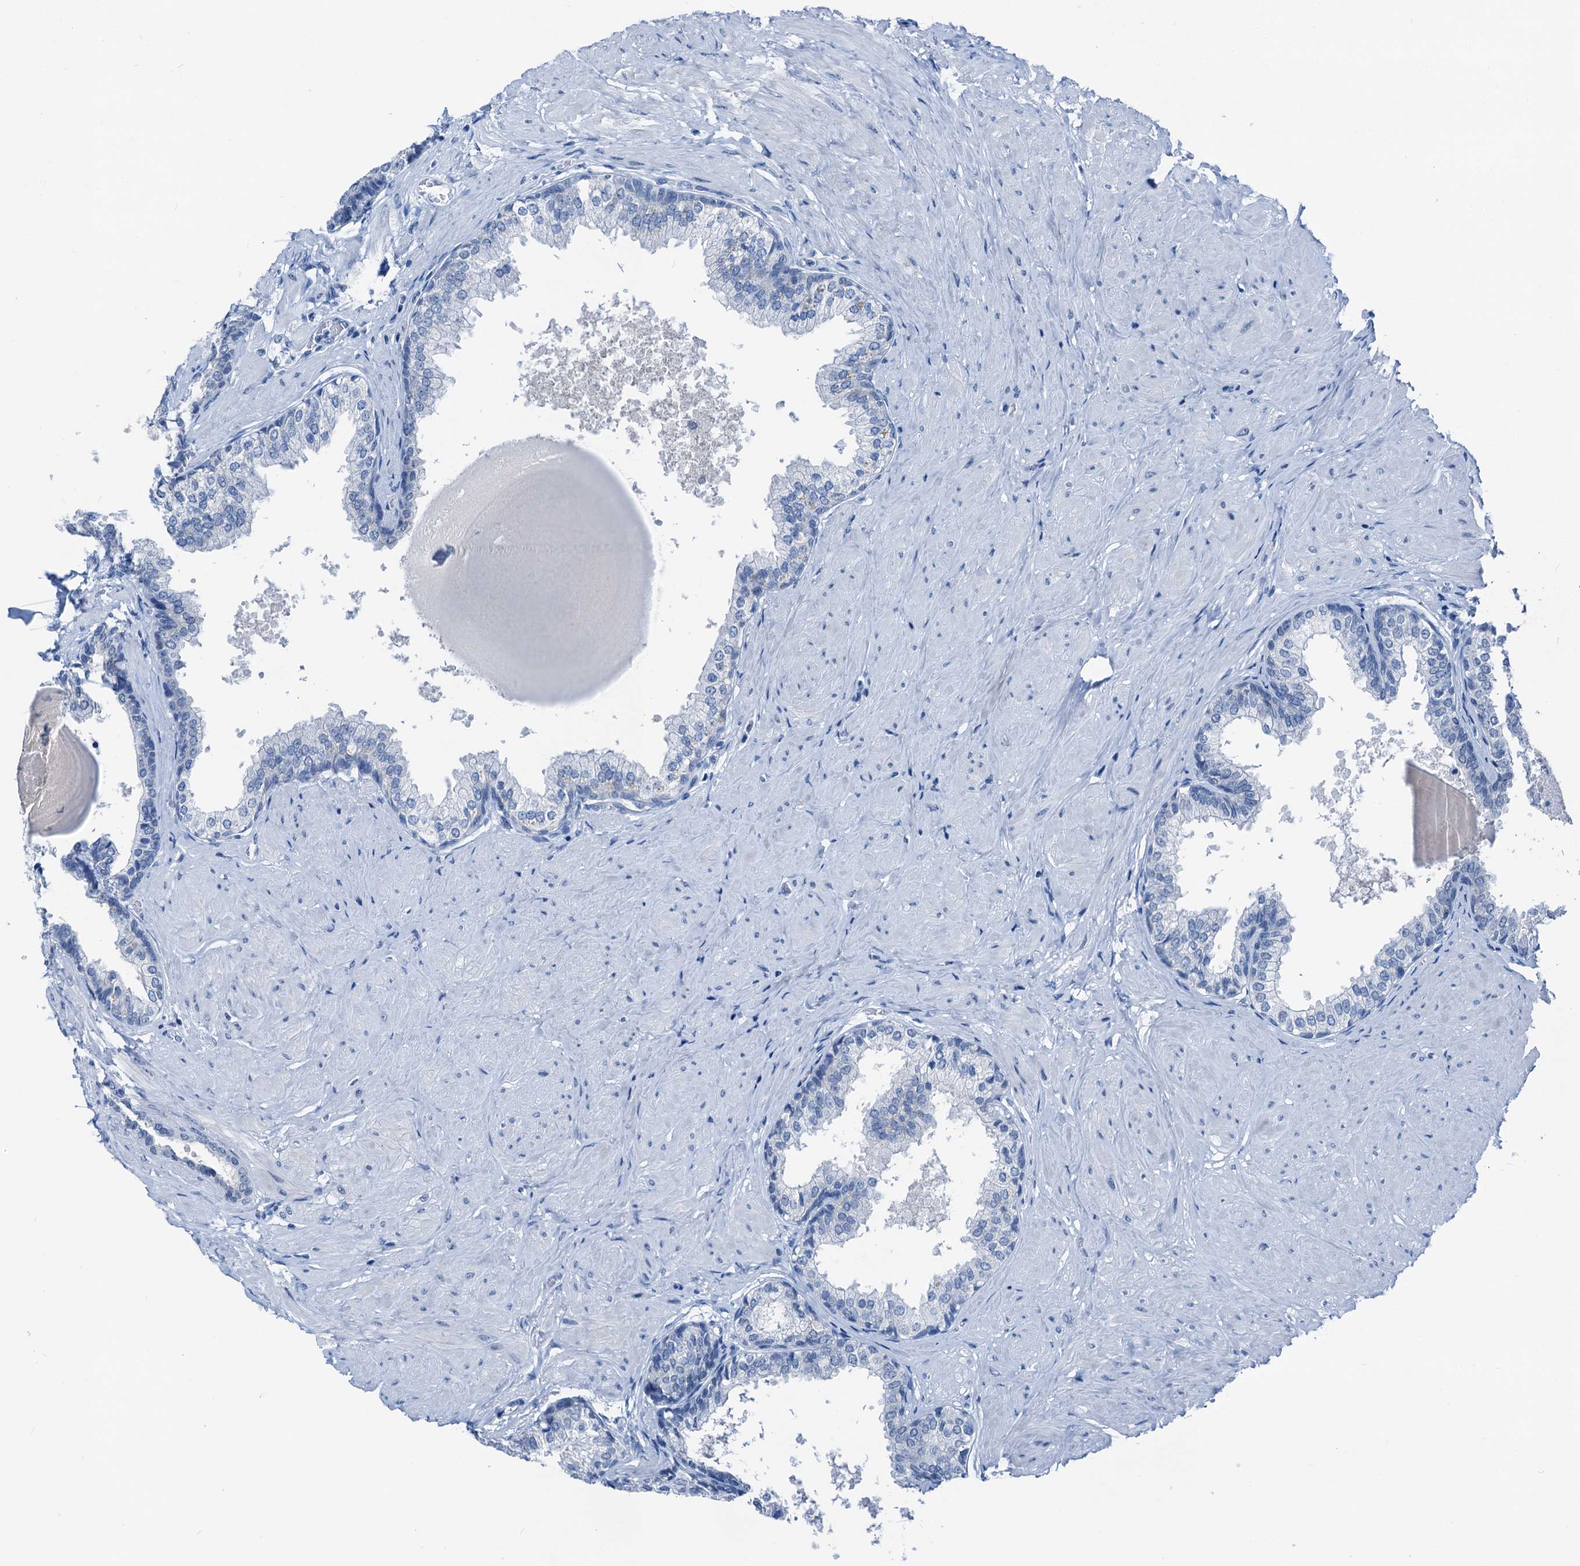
{"staining": {"intensity": "negative", "quantity": "none", "location": "none"}, "tissue": "prostate", "cell_type": "Glandular cells", "image_type": "normal", "snomed": [{"axis": "morphology", "description": "Normal tissue, NOS"}, {"axis": "topography", "description": "Prostate"}], "caption": "Immunohistochemistry (IHC) photomicrograph of unremarkable prostate stained for a protein (brown), which displays no expression in glandular cells.", "gene": "CBLN3", "patient": {"sex": "male", "age": 48}}